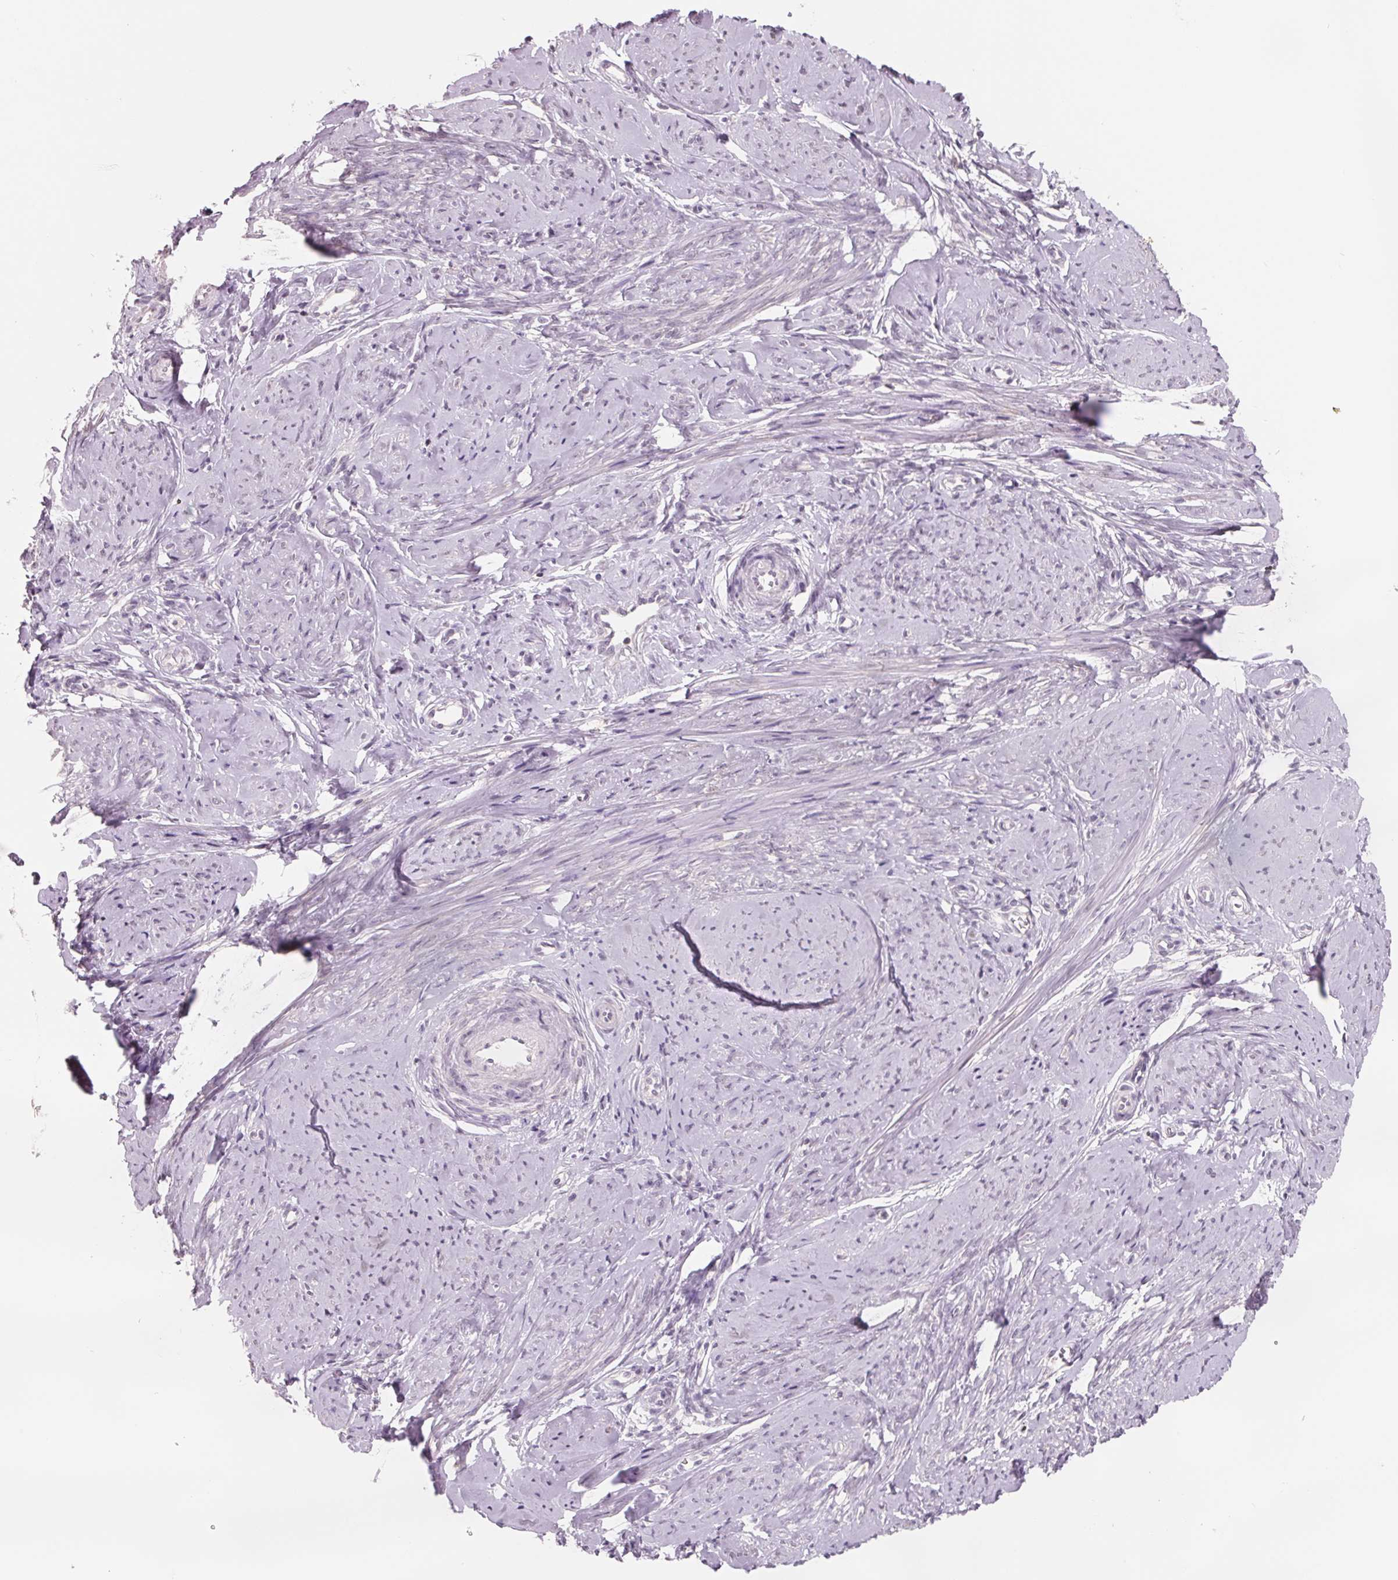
{"staining": {"intensity": "negative", "quantity": "none", "location": "none"}, "tissue": "smooth muscle", "cell_type": "Smooth muscle cells", "image_type": "normal", "snomed": [{"axis": "morphology", "description": "Normal tissue, NOS"}, {"axis": "topography", "description": "Smooth muscle"}], "caption": "Photomicrograph shows no significant protein staining in smooth muscle cells of benign smooth muscle. The staining is performed using DAB (3,3'-diaminobenzidine) brown chromogen with nuclei counter-stained in using hematoxylin.", "gene": "FTCD", "patient": {"sex": "female", "age": 48}}